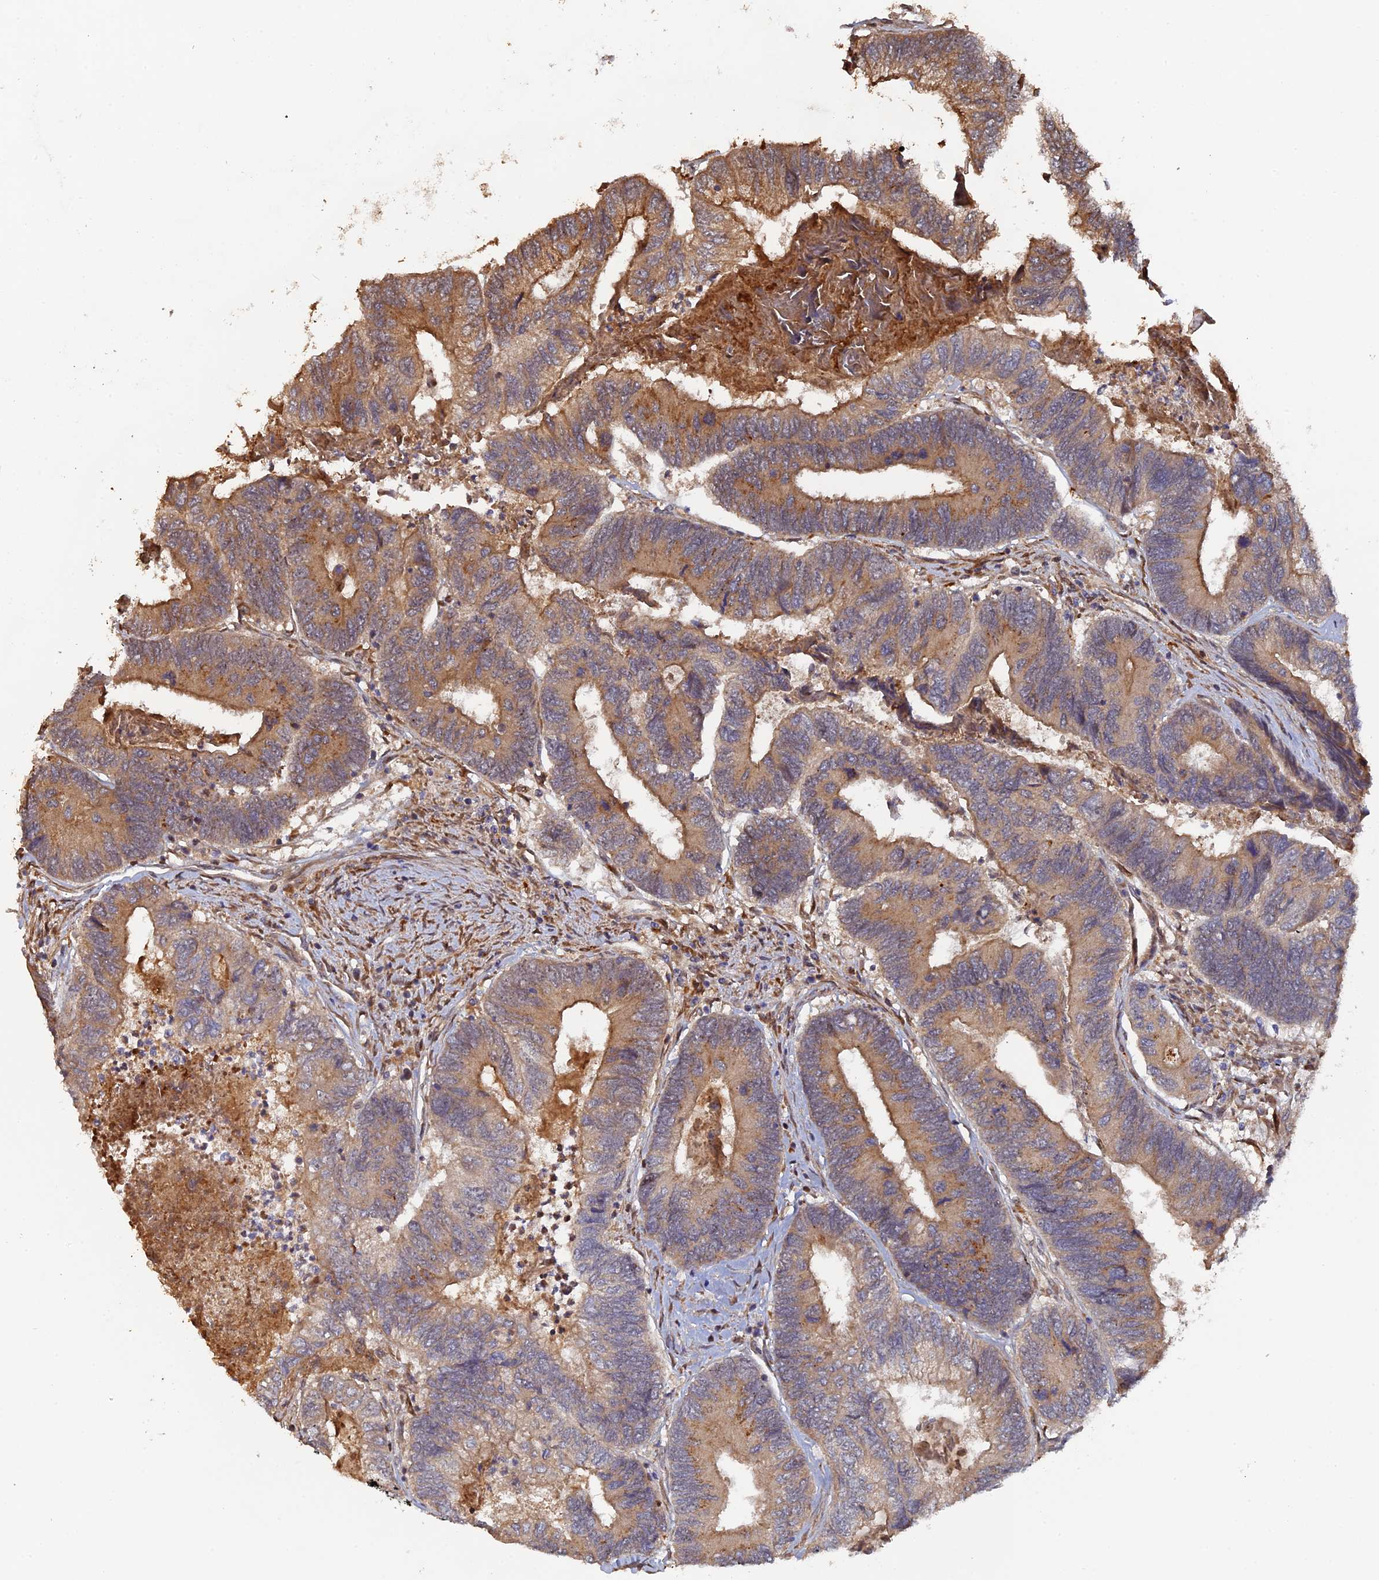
{"staining": {"intensity": "moderate", "quantity": ">75%", "location": "cytoplasmic/membranous"}, "tissue": "colorectal cancer", "cell_type": "Tumor cells", "image_type": "cancer", "snomed": [{"axis": "morphology", "description": "Adenocarcinoma, NOS"}, {"axis": "topography", "description": "Colon"}], "caption": "This photomicrograph shows IHC staining of colorectal adenocarcinoma, with medium moderate cytoplasmic/membranous positivity in approximately >75% of tumor cells.", "gene": "VPS37C", "patient": {"sex": "female", "age": 67}}